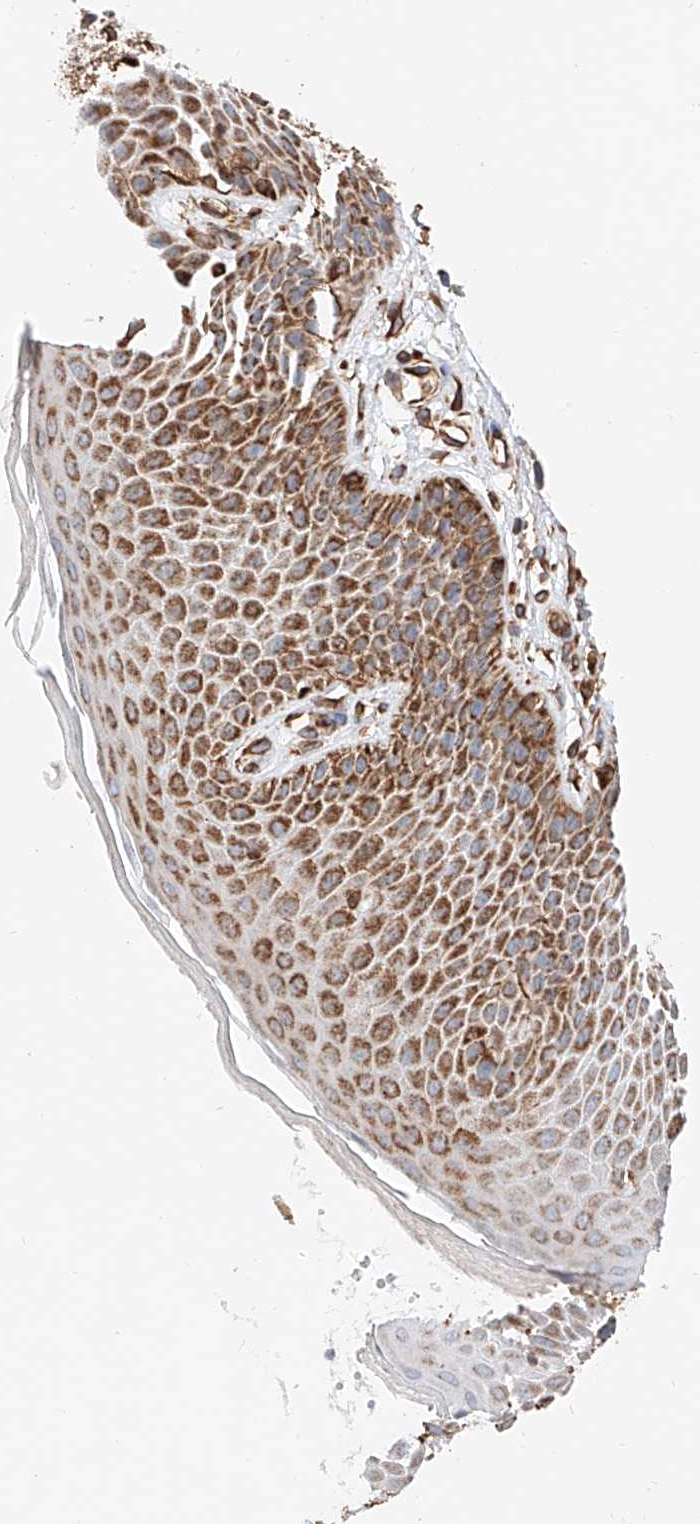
{"staining": {"intensity": "moderate", "quantity": ">75%", "location": "cytoplasmic/membranous"}, "tissue": "skin", "cell_type": "Epidermal cells", "image_type": "normal", "snomed": [{"axis": "morphology", "description": "Normal tissue, NOS"}, {"axis": "topography", "description": "Anal"}], "caption": "The immunohistochemical stain labels moderate cytoplasmic/membranous positivity in epidermal cells of benign skin.", "gene": "NDUFV3", "patient": {"sex": "male", "age": 74}}